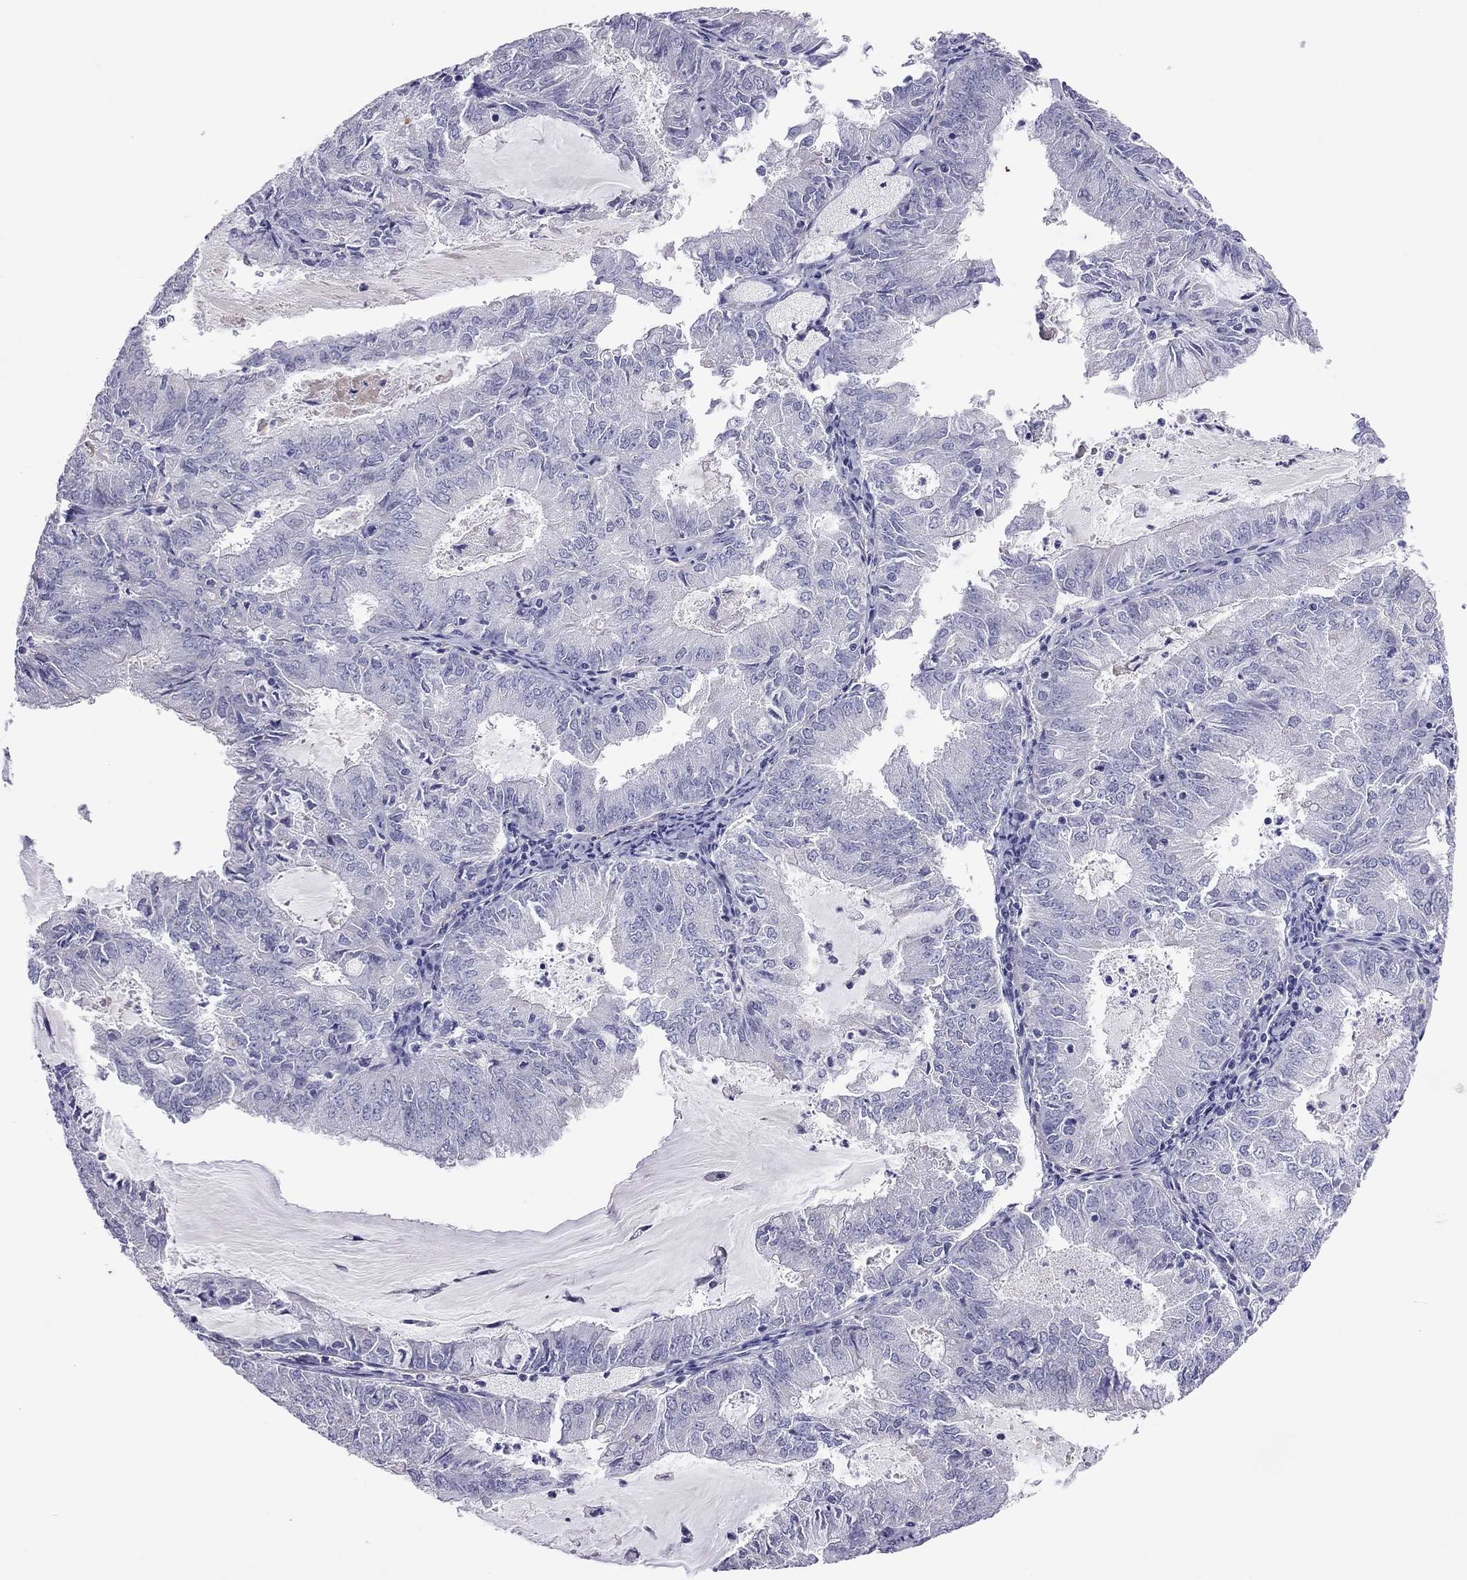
{"staining": {"intensity": "negative", "quantity": "none", "location": "none"}, "tissue": "endometrial cancer", "cell_type": "Tumor cells", "image_type": "cancer", "snomed": [{"axis": "morphology", "description": "Adenocarcinoma, NOS"}, {"axis": "topography", "description": "Endometrium"}], "caption": "Tumor cells are negative for brown protein staining in adenocarcinoma (endometrial). (DAB immunohistochemistry (IHC) with hematoxylin counter stain).", "gene": "PPP1R3A", "patient": {"sex": "female", "age": 57}}